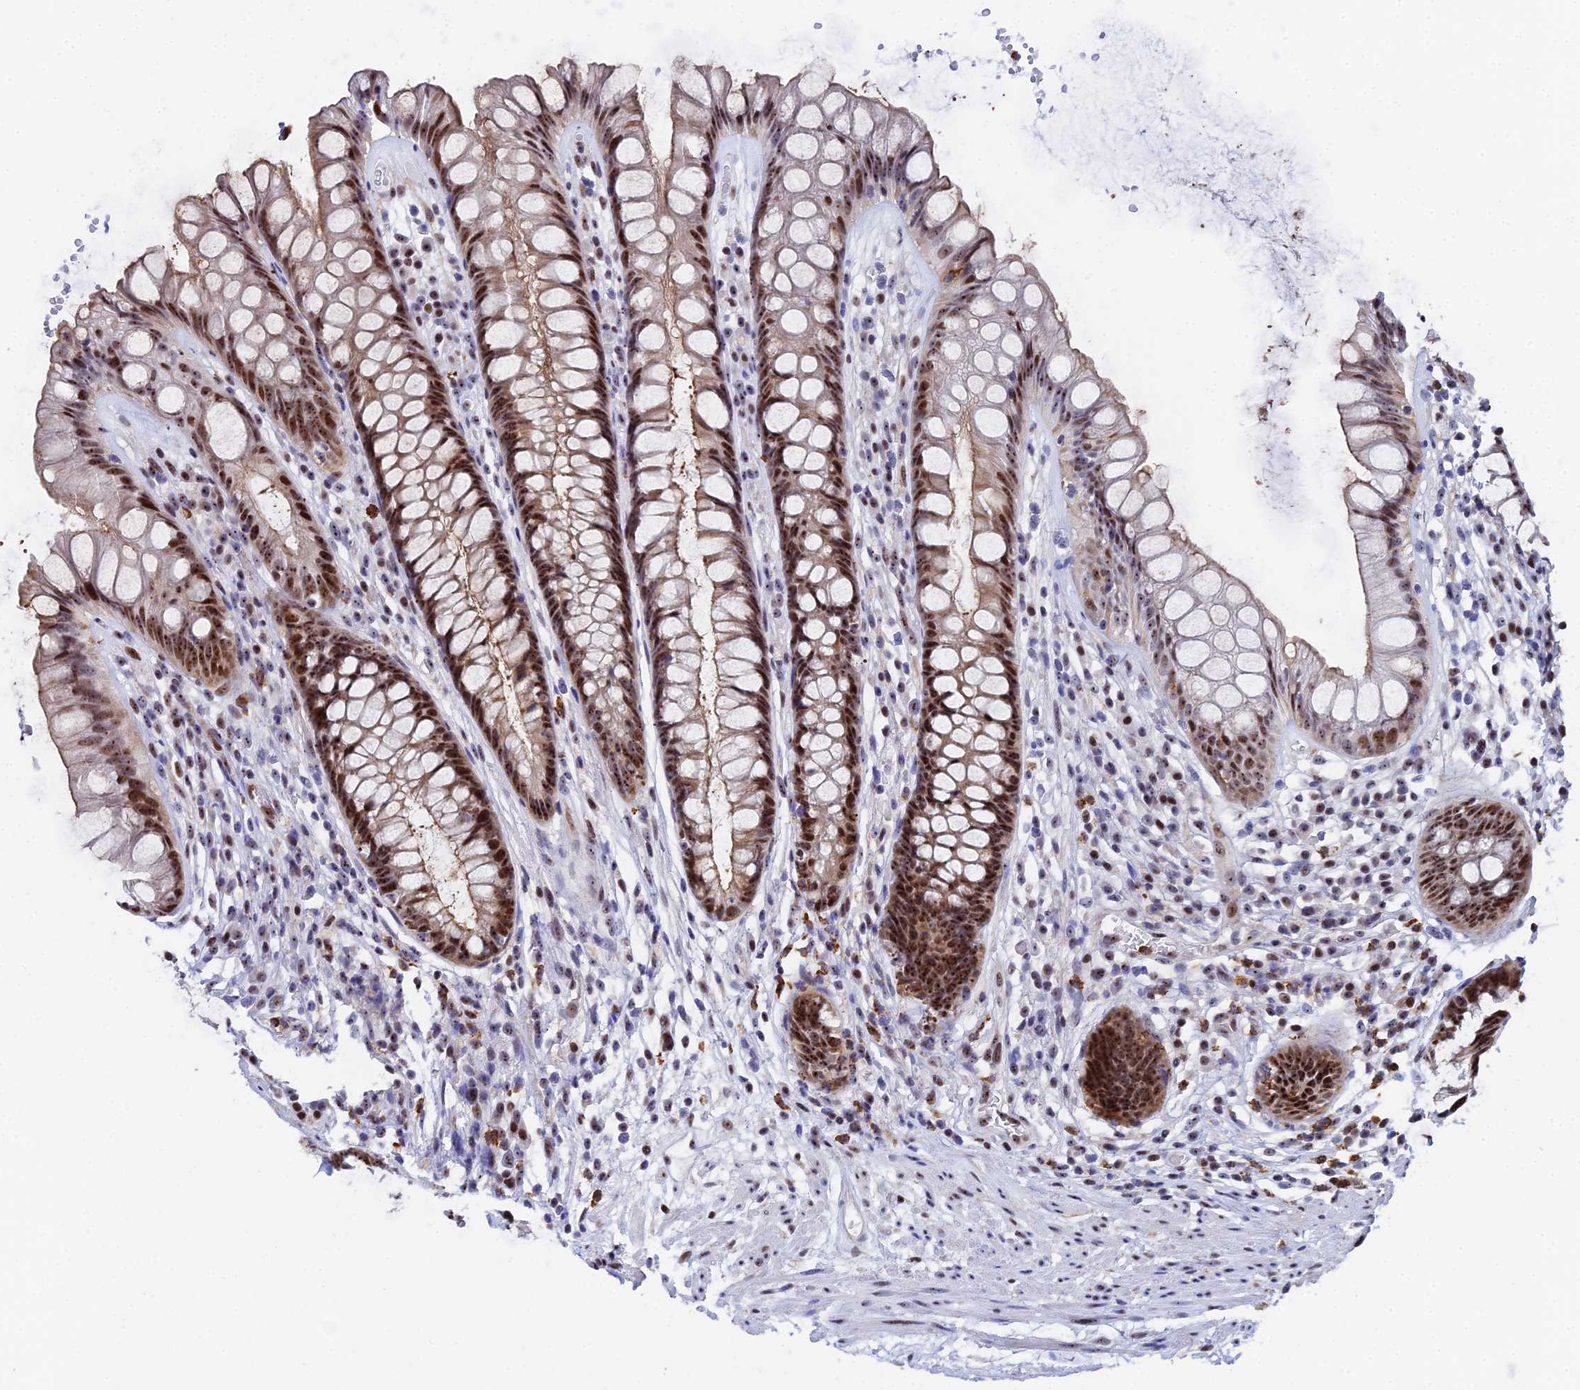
{"staining": {"intensity": "strong", "quantity": ">75%", "location": "nuclear"}, "tissue": "rectum", "cell_type": "Glandular cells", "image_type": "normal", "snomed": [{"axis": "morphology", "description": "Normal tissue, NOS"}, {"axis": "topography", "description": "Rectum"}], "caption": "Brown immunohistochemical staining in unremarkable rectum shows strong nuclear staining in approximately >75% of glandular cells.", "gene": "TIFA", "patient": {"sex": "male", "age": 74}}